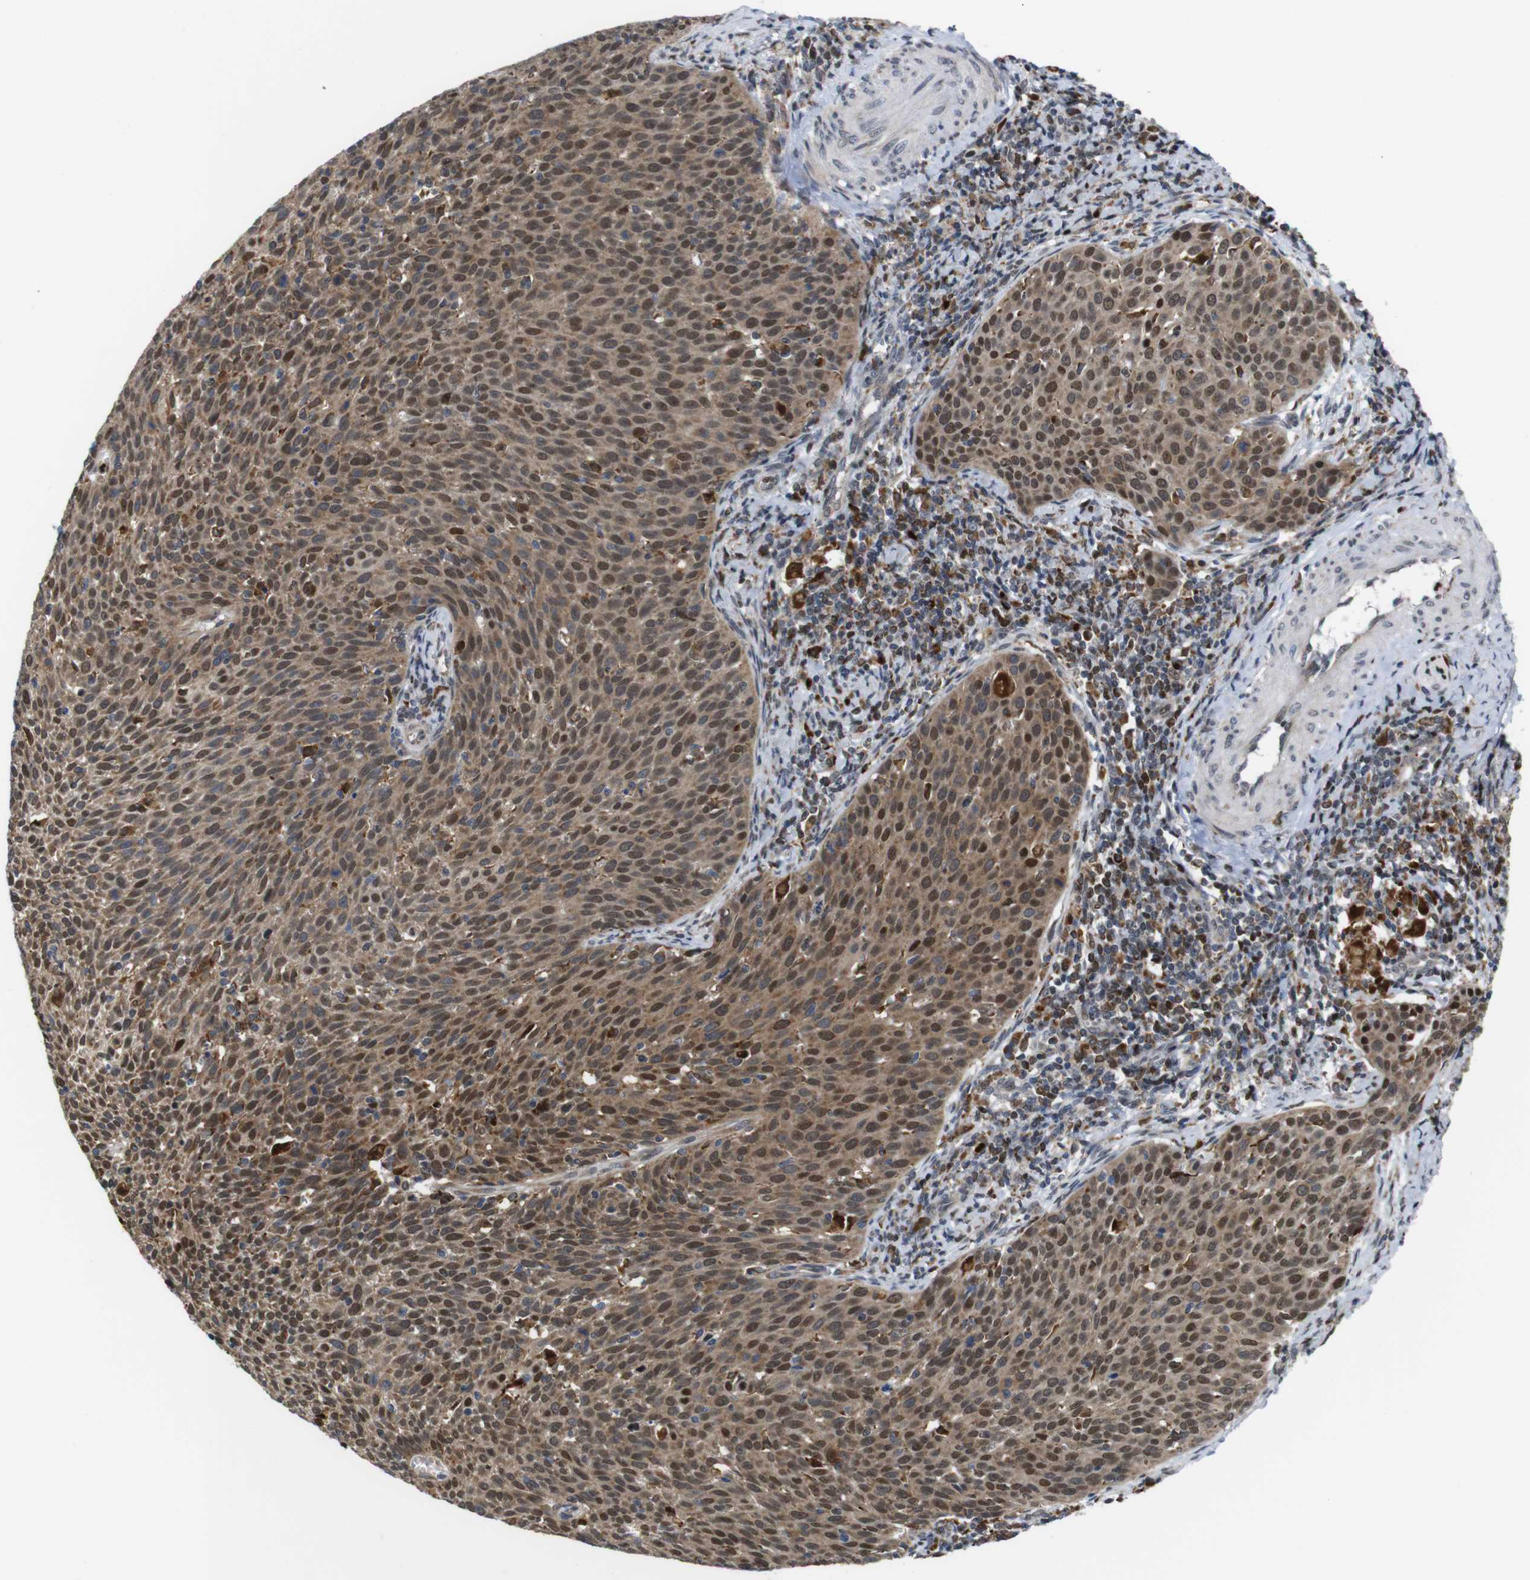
{"staining": {"intensity": "moderate", "quantity": ">75%", "location": "cytoplasmic/membranous,nuclear"}, "tissue": "cervical cancer", "cell_type": "Tumor cells", "image_type": "cancer", "snomed": [{"axis": "morphology", "description": "Squamous cell carcinoma, NOS"}, {"axis": "topography", "description": "Cervix"}], "caption": "Immunohistochemical staining of cervical cancer displays moderate cytoplasmic/membranous and nuclear protein expression in approximately >75% of tumor cells.", "gene": "PTPN1", "patient": {"sex": "female", "age": 38}}